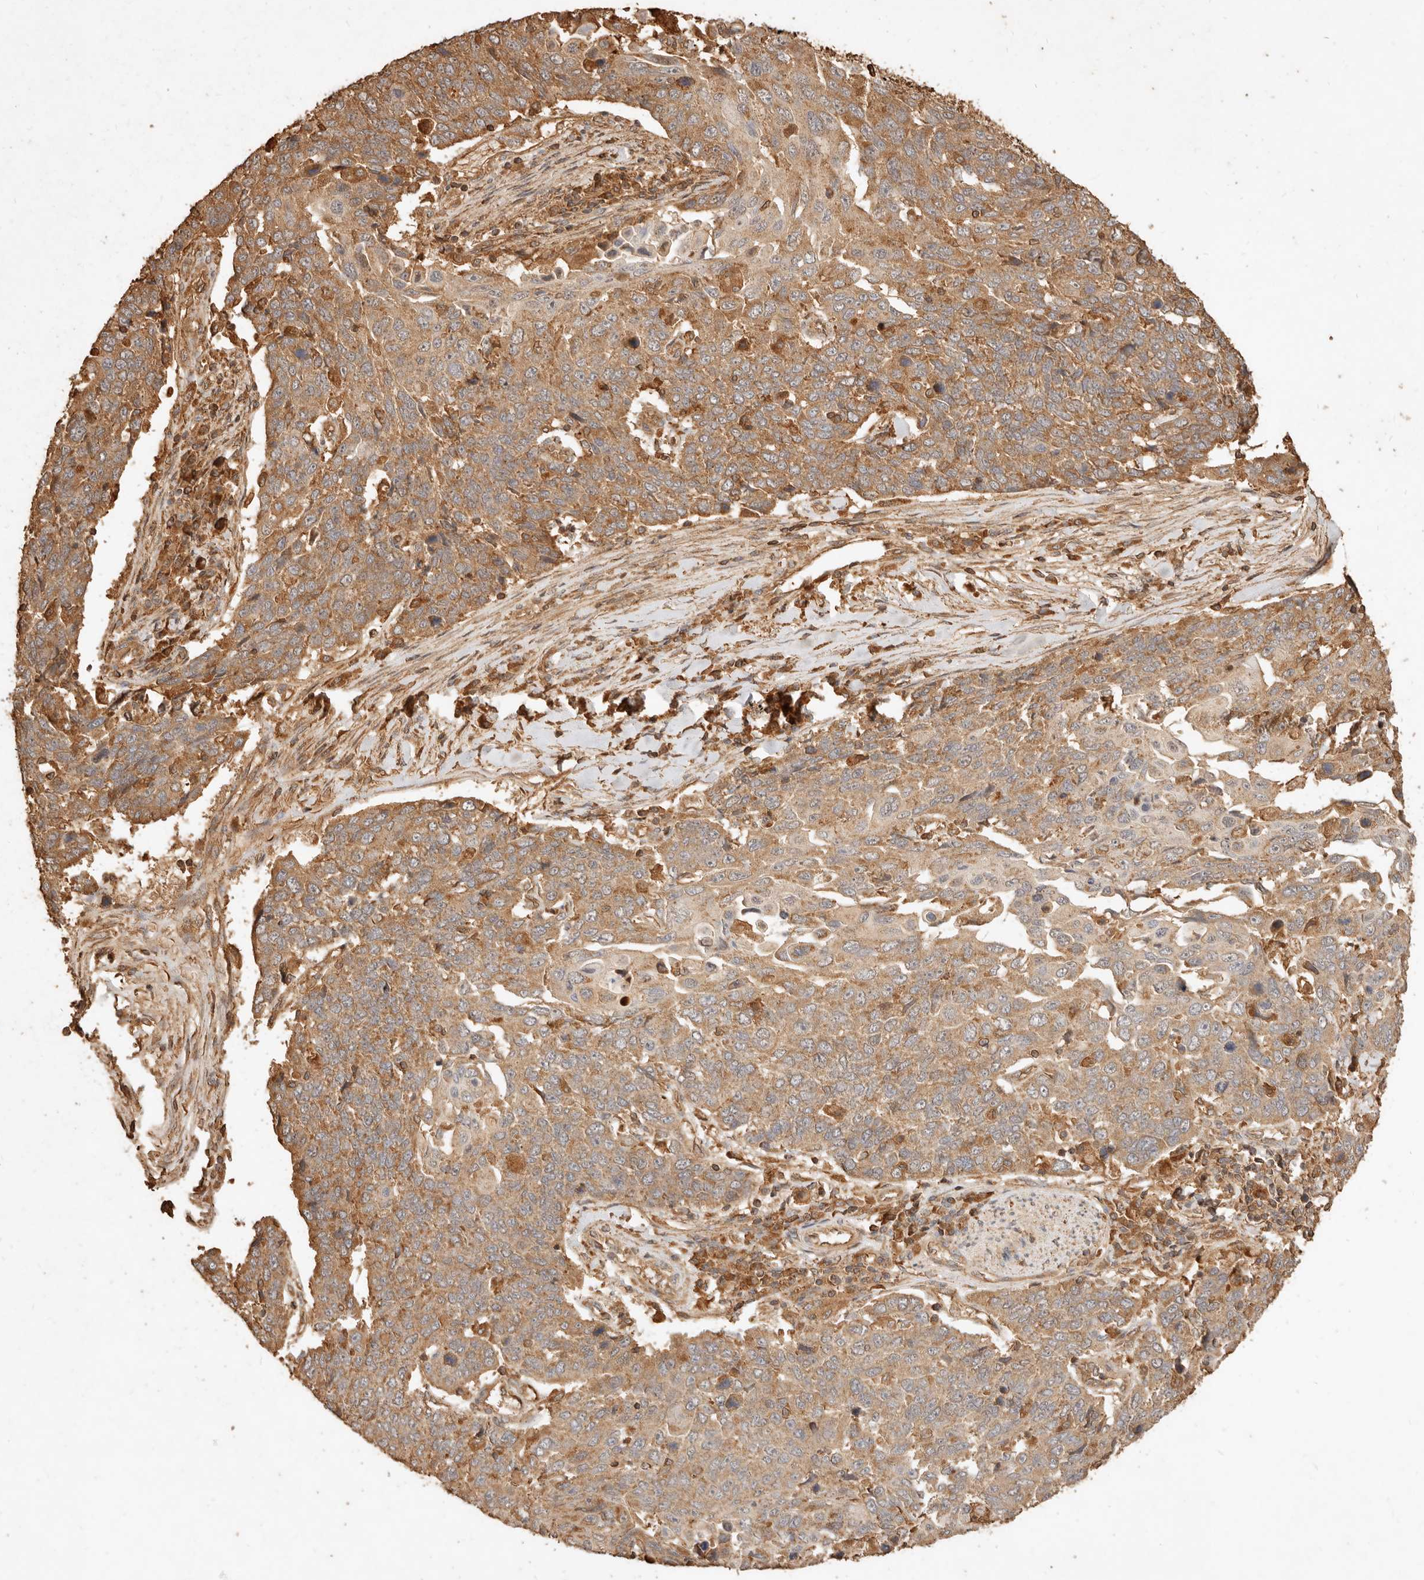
{"staining": {"intensity": "moderate", "quantity": ">75%", "location": "cytoplasmic/membranous"}, "tissue": "lung cancer", "cell_type": "Tumor cells", "image_type": "cancer", "snomed": [{"axis": "morphology", "description": "Squamous cell carcinoma, NOS"}, {"axis": "topography", "description": "Lung"}], "caption": "The immunohistochemical stain labels moderate cytoplasmic/membranous expression in tumor cells of lung cancer tissue.", "gene": "FAM180B", "patient": {"sex": "male", "age": 66}}